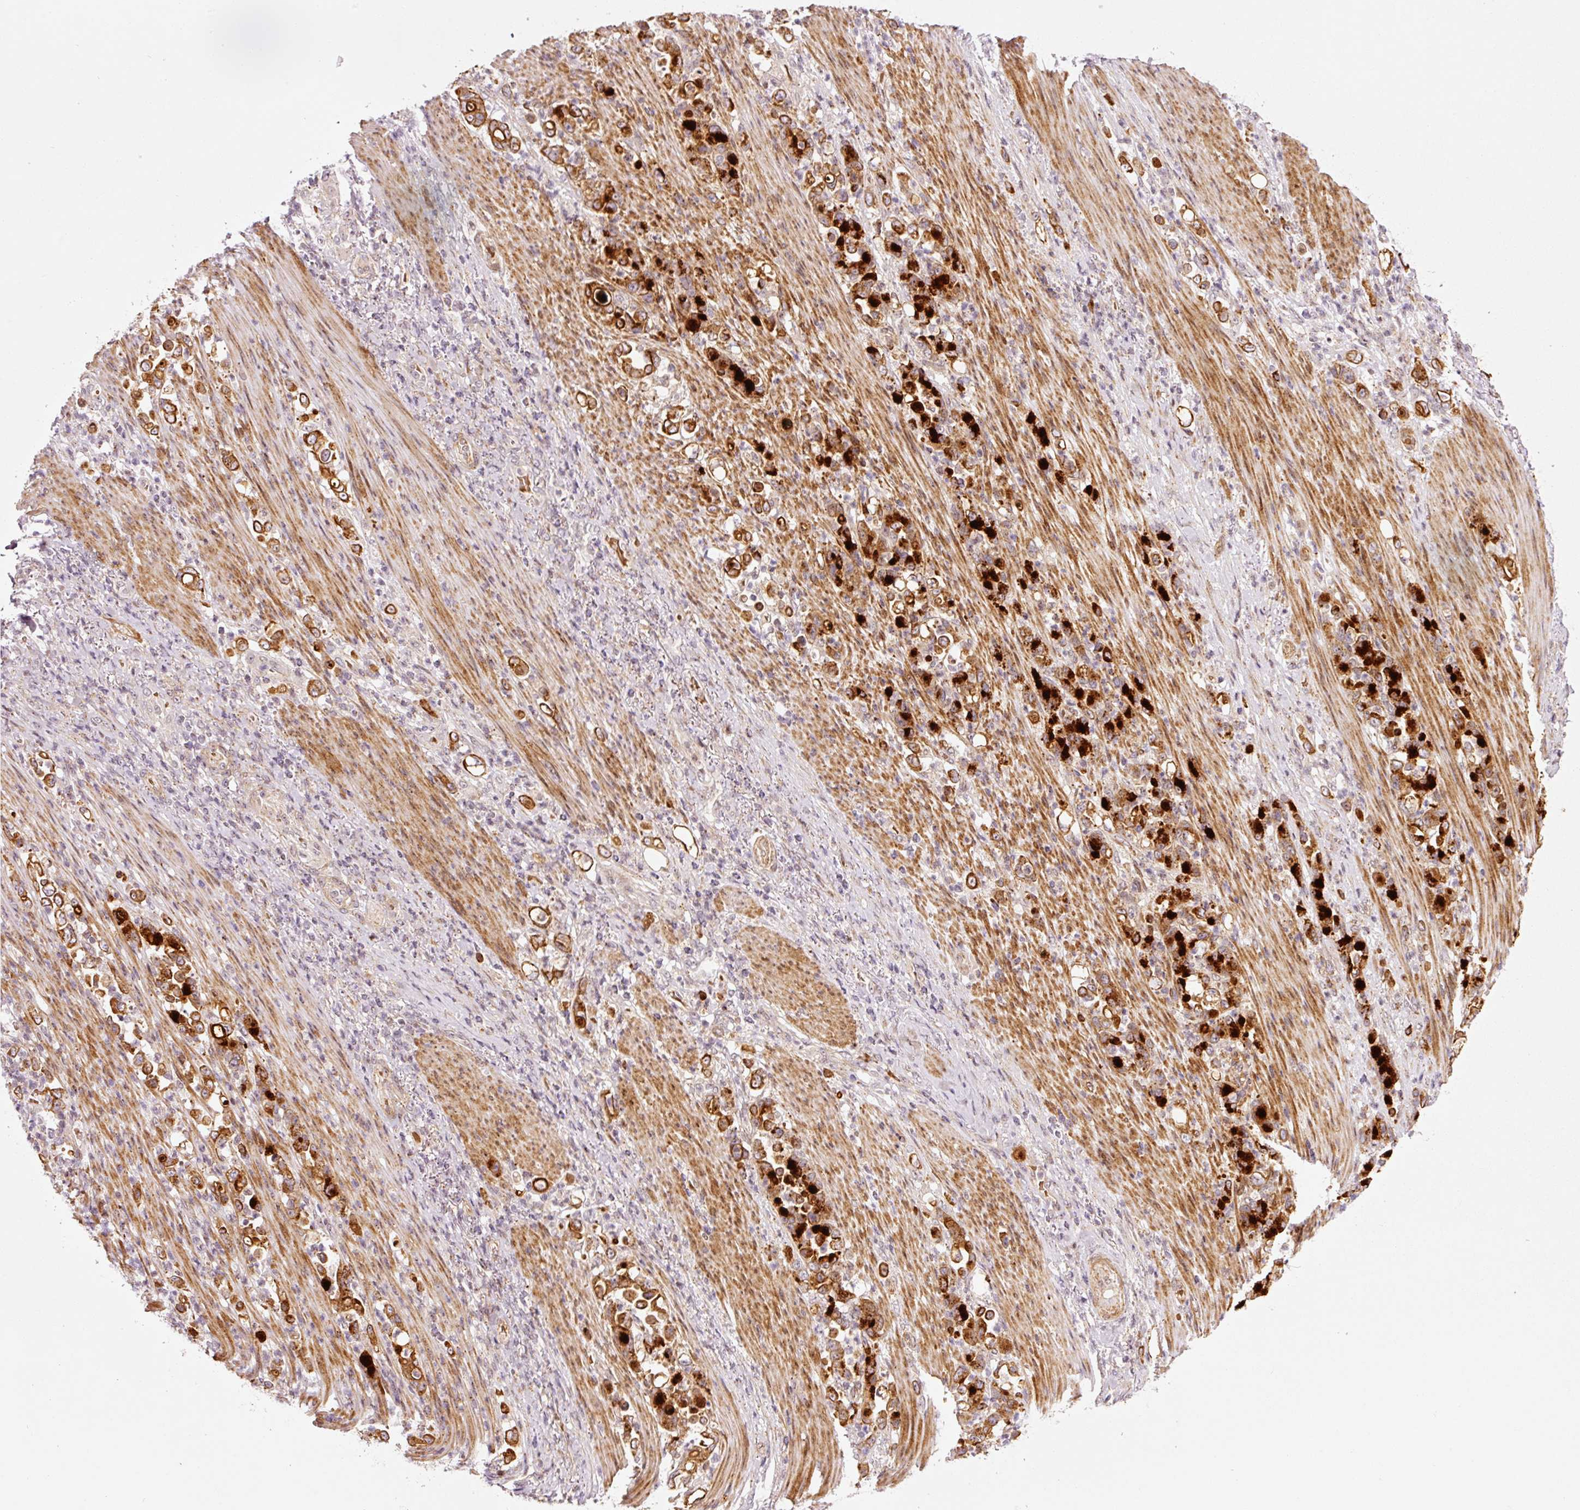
{"staining": {"intensity": "strong", "quantity": ">75%", "location": "cytoplasmic/membranous"}, "tissue": "stomach cancer", "cell_type": "Tumor cells", "image_type": "cancer", "snomed": [{"axis": "morphology", "description": "Normal tissue, NOS"}, {"axis": "morphology", "description": "Adenocarcinoma, NOS"}, {"axis": "topography", "description": "Stomach"}], "caption": "Immunohistochemical staining of human adenocarcinoma (stomach) exhibits strong cytoplasmic/membranous protein positivity in about >75% of tumor cells.", "gene": "ANKRD20A1", "patient": {"sex": "female", "age": 79}}